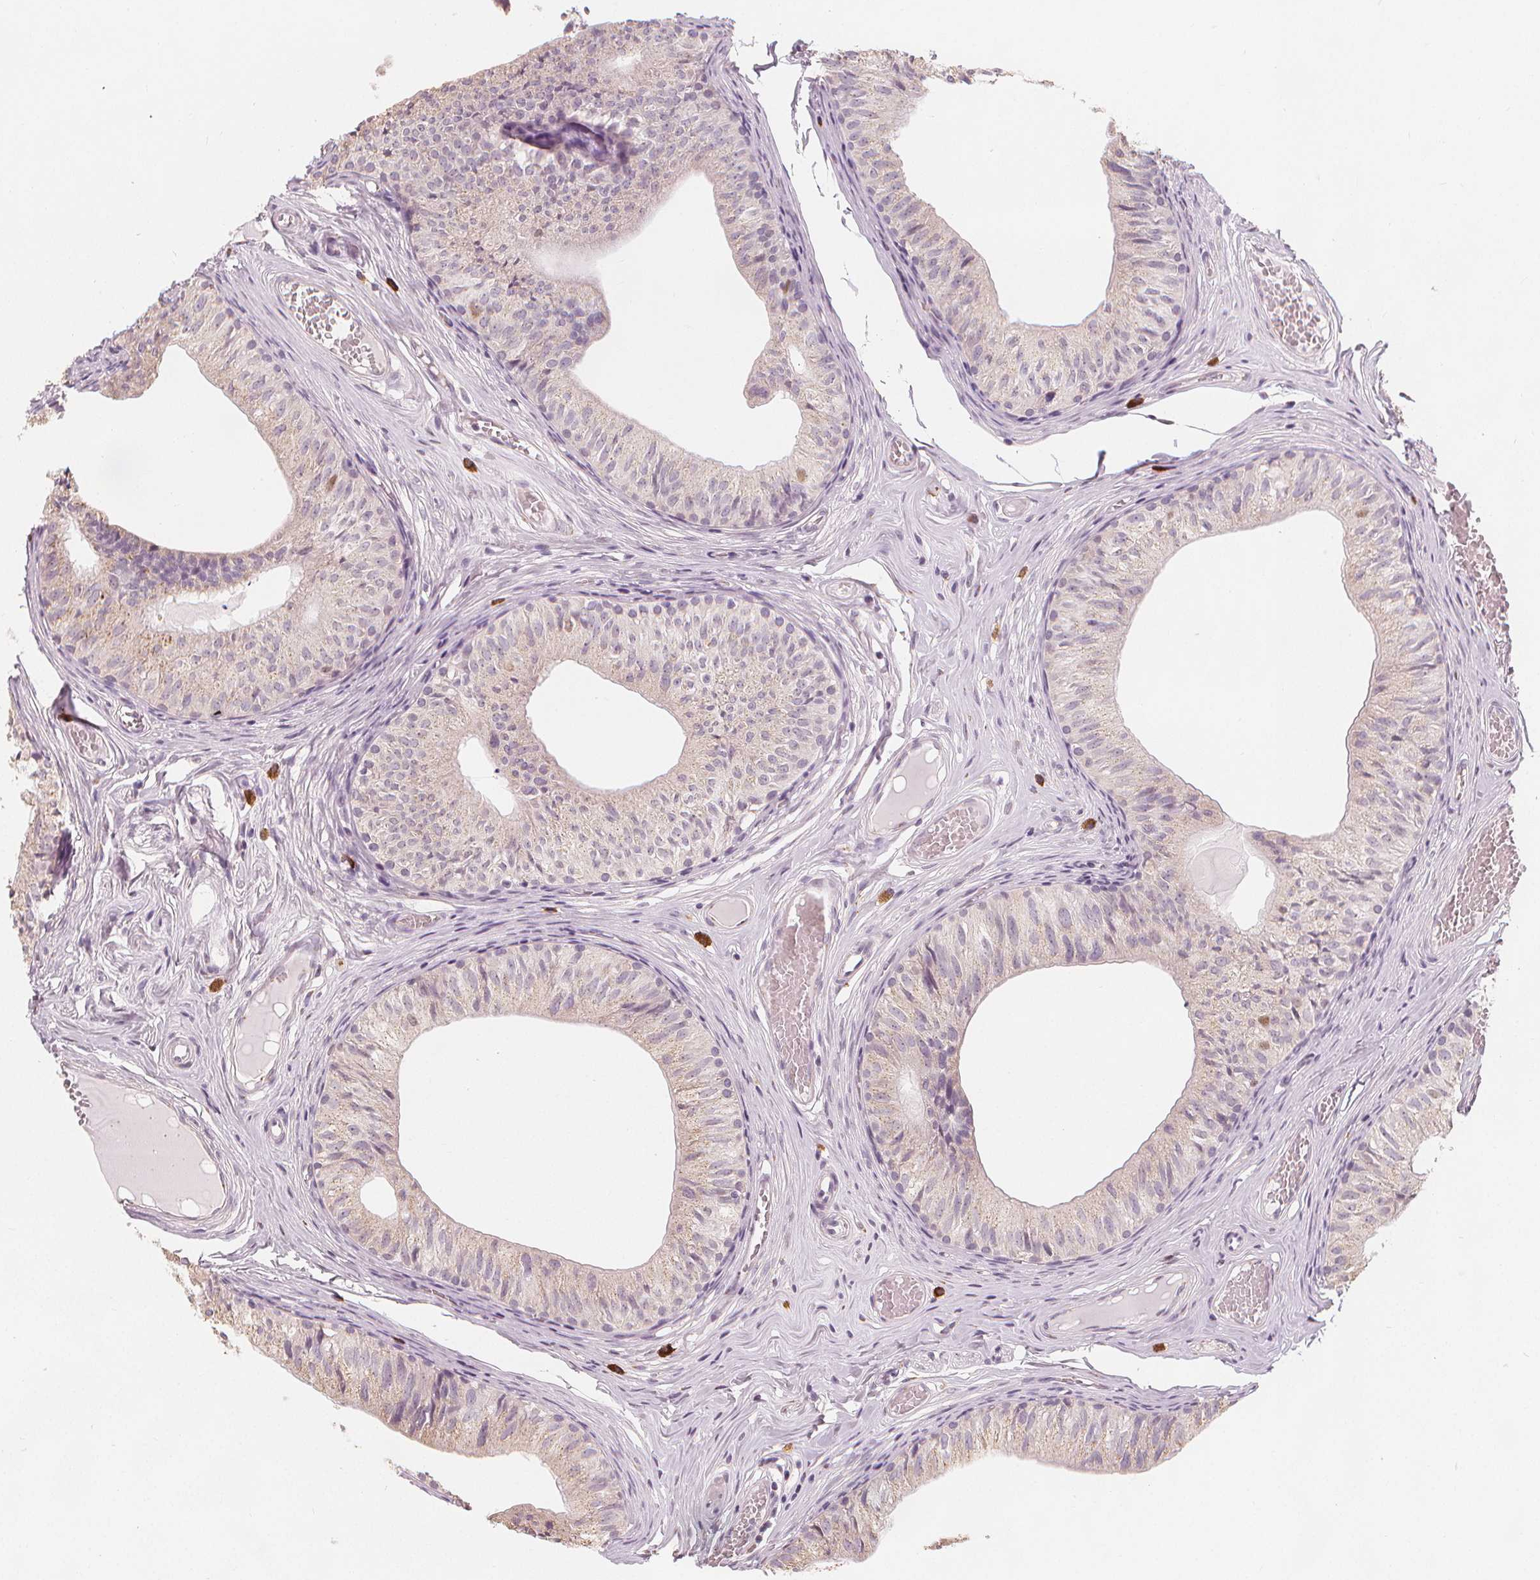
{"staining": {"intensity": "negative", "quantity": "none", "location": "none"}, "tissue": "epididymis", "cell_type": "Glandular cells", "image_type": "normal", "snomed": [{"axis": "morphology", "description": "Normal tissue, NOS"}, {"axis": "topography", "description": "Epididymis"}], "caption": "IHC image of benign epididymis: human epididymis stained with DAB (3,3'-diaminobenzidine) reveals no significant protein staining in glandular cells. (Stains: DAB (3,3'-diaminobenzidine) immunohistochemistry (IHC) with hematoxylin counter stain, Microscopy: brightfield microscopy at high magnification).", "gene": "TIPIN", "patient": {"sex": "male", "age": 25}}